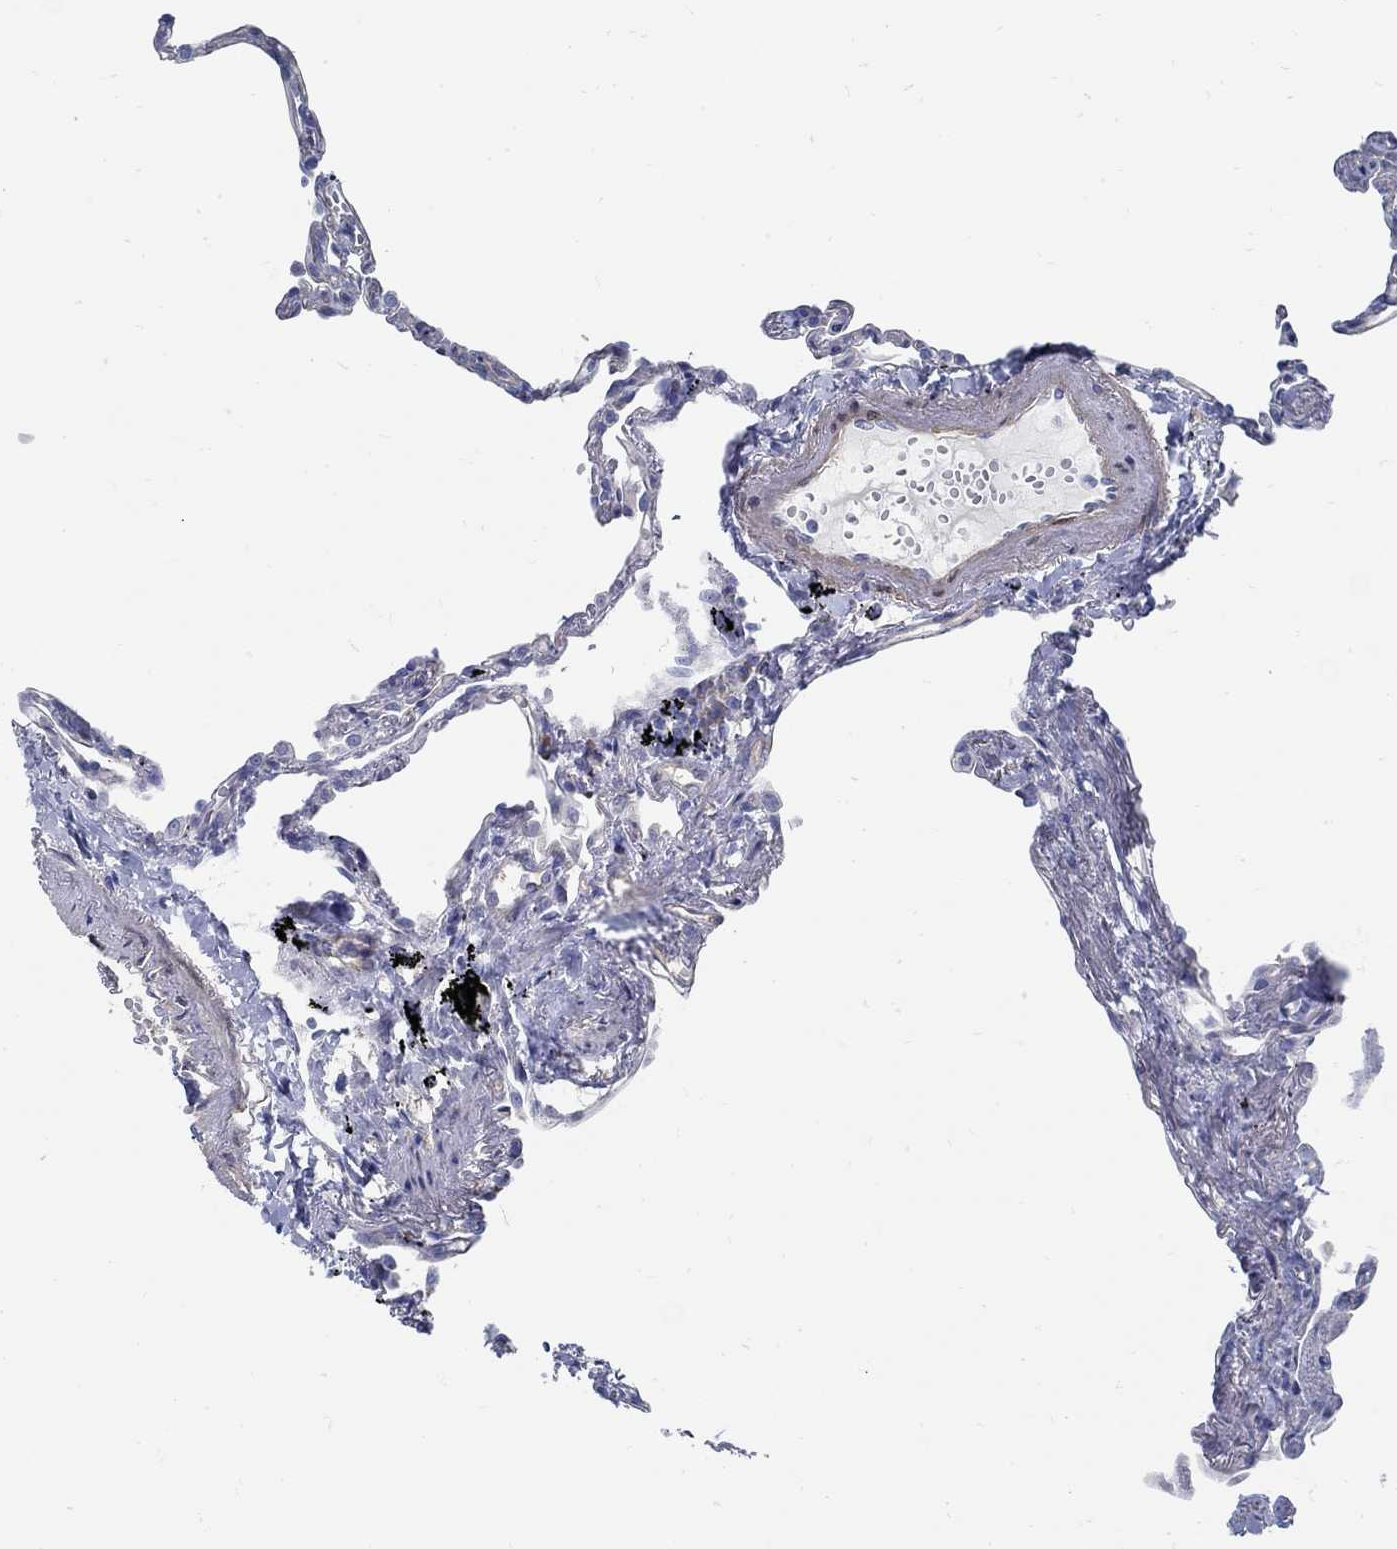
{"staining": {"intensity": "negative", "quantity": "none", "location": "none"}, "tissue": "lung", "cell_type": "Alveolar cells", "image_type": "normal", "snomed": [{"axis": "morphology", "description": "Normal tissue, NOS"}, {"axis": "topography", "description": "Lung"}], "caption": "DAB (3,3'-diaminobenzidine) immunohistochemical staining of unremarkable human lung reveals no significant positivity in alveolar cells. The staining is performed using DAB brown chromogen with nuclei counter-stained in using hematoxylin.", "gene": "C15orf39", "patient": {"sex": "male", "age": 78}}